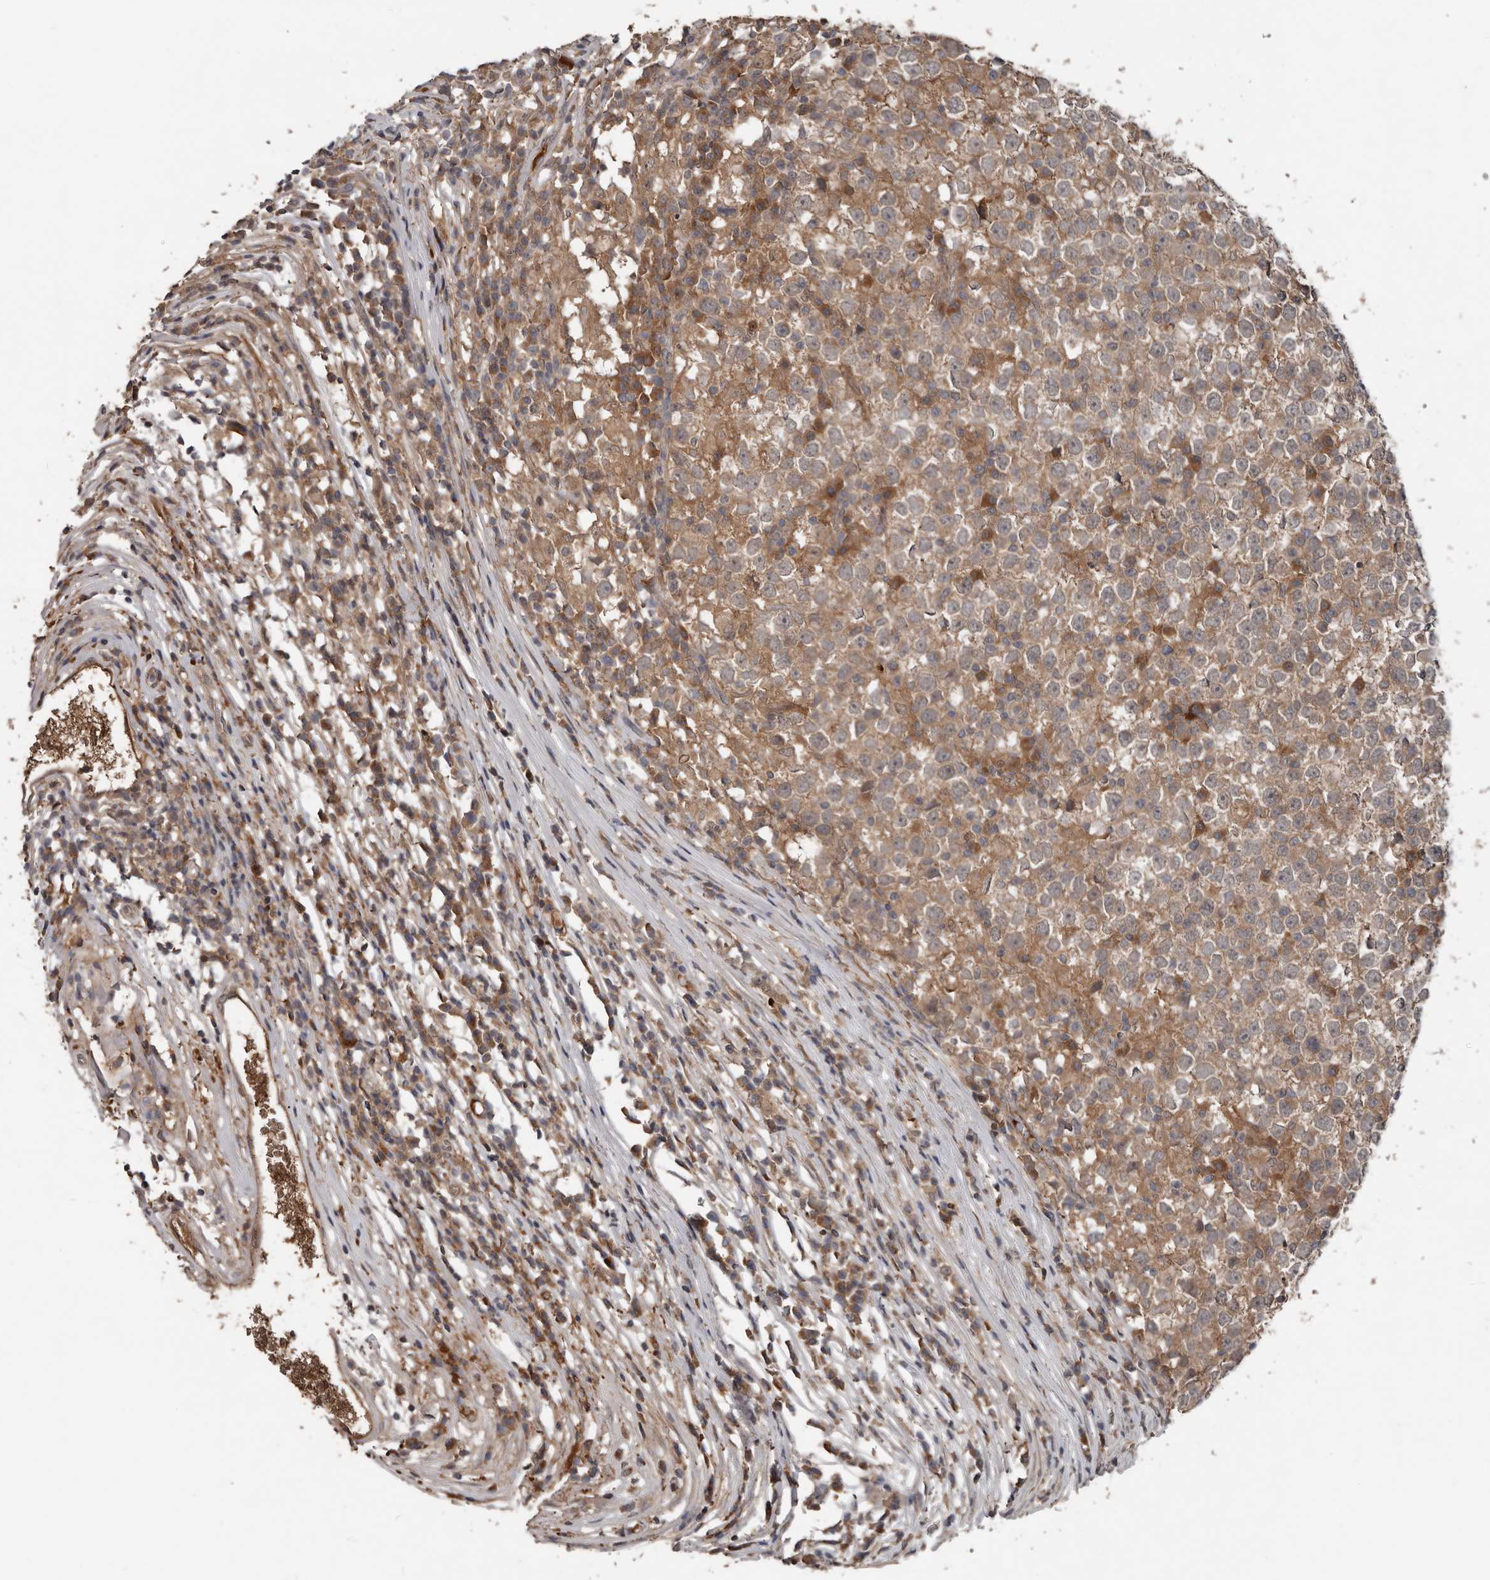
{"staining": {"intensity": "moderate", "quantity": ">75%", "location": "cytoplasmic/membranous"}, "tissue": "testis cancer", "cell_type": "Tumor cells", "image_type": "cancer", "snomed": [{"axis": "morphology", "description": "Seminoma, NOS"}, {"axis": "topography", "description": "Testis"}], "caption": "Protein staining by immunohistochemistry (IHC) exhibits moderate cytoplasmic/membranous staining in about >75% of tumor cells in testis cancer.", "gene": "DNAJB4", "patient": {"sex": "male", "age": 65}}